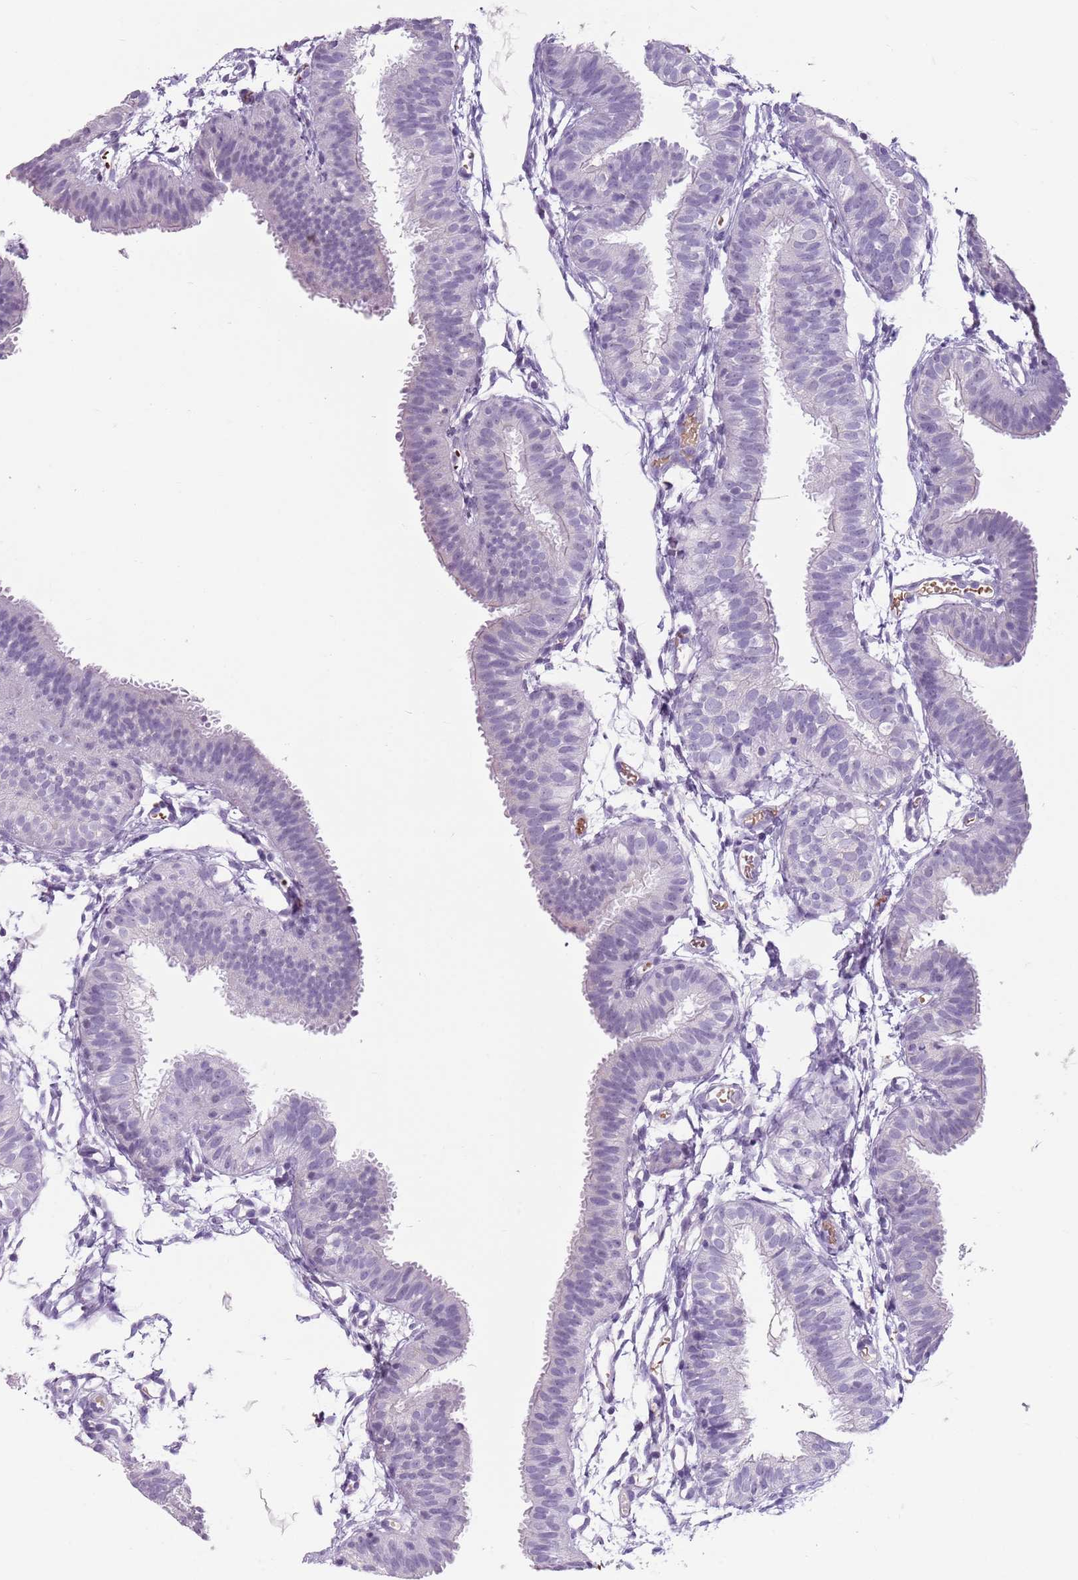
{"staining": {"intensity": "negative", "quantity": "none", "location": "none"}, "tissue": "fallopian tube", "cell_type": "Glandular cells", "image_type": "normal", "snomed": [{"axis": "morphology", "description": "Normal tissue, NOS"}, {"axis": "topography", "description": "Fallopian tube"}], "caption": "A histopathology image of human fallopian tube is negative for staining in glandular cells. The staining was performed using DAB to visualize the protein expression in brown, while the nuclei were stained in blue with hematoxylin (Magnification: 20x).", "gene": "SPESP1", "patient": {"sex": "female", "age": 35}}